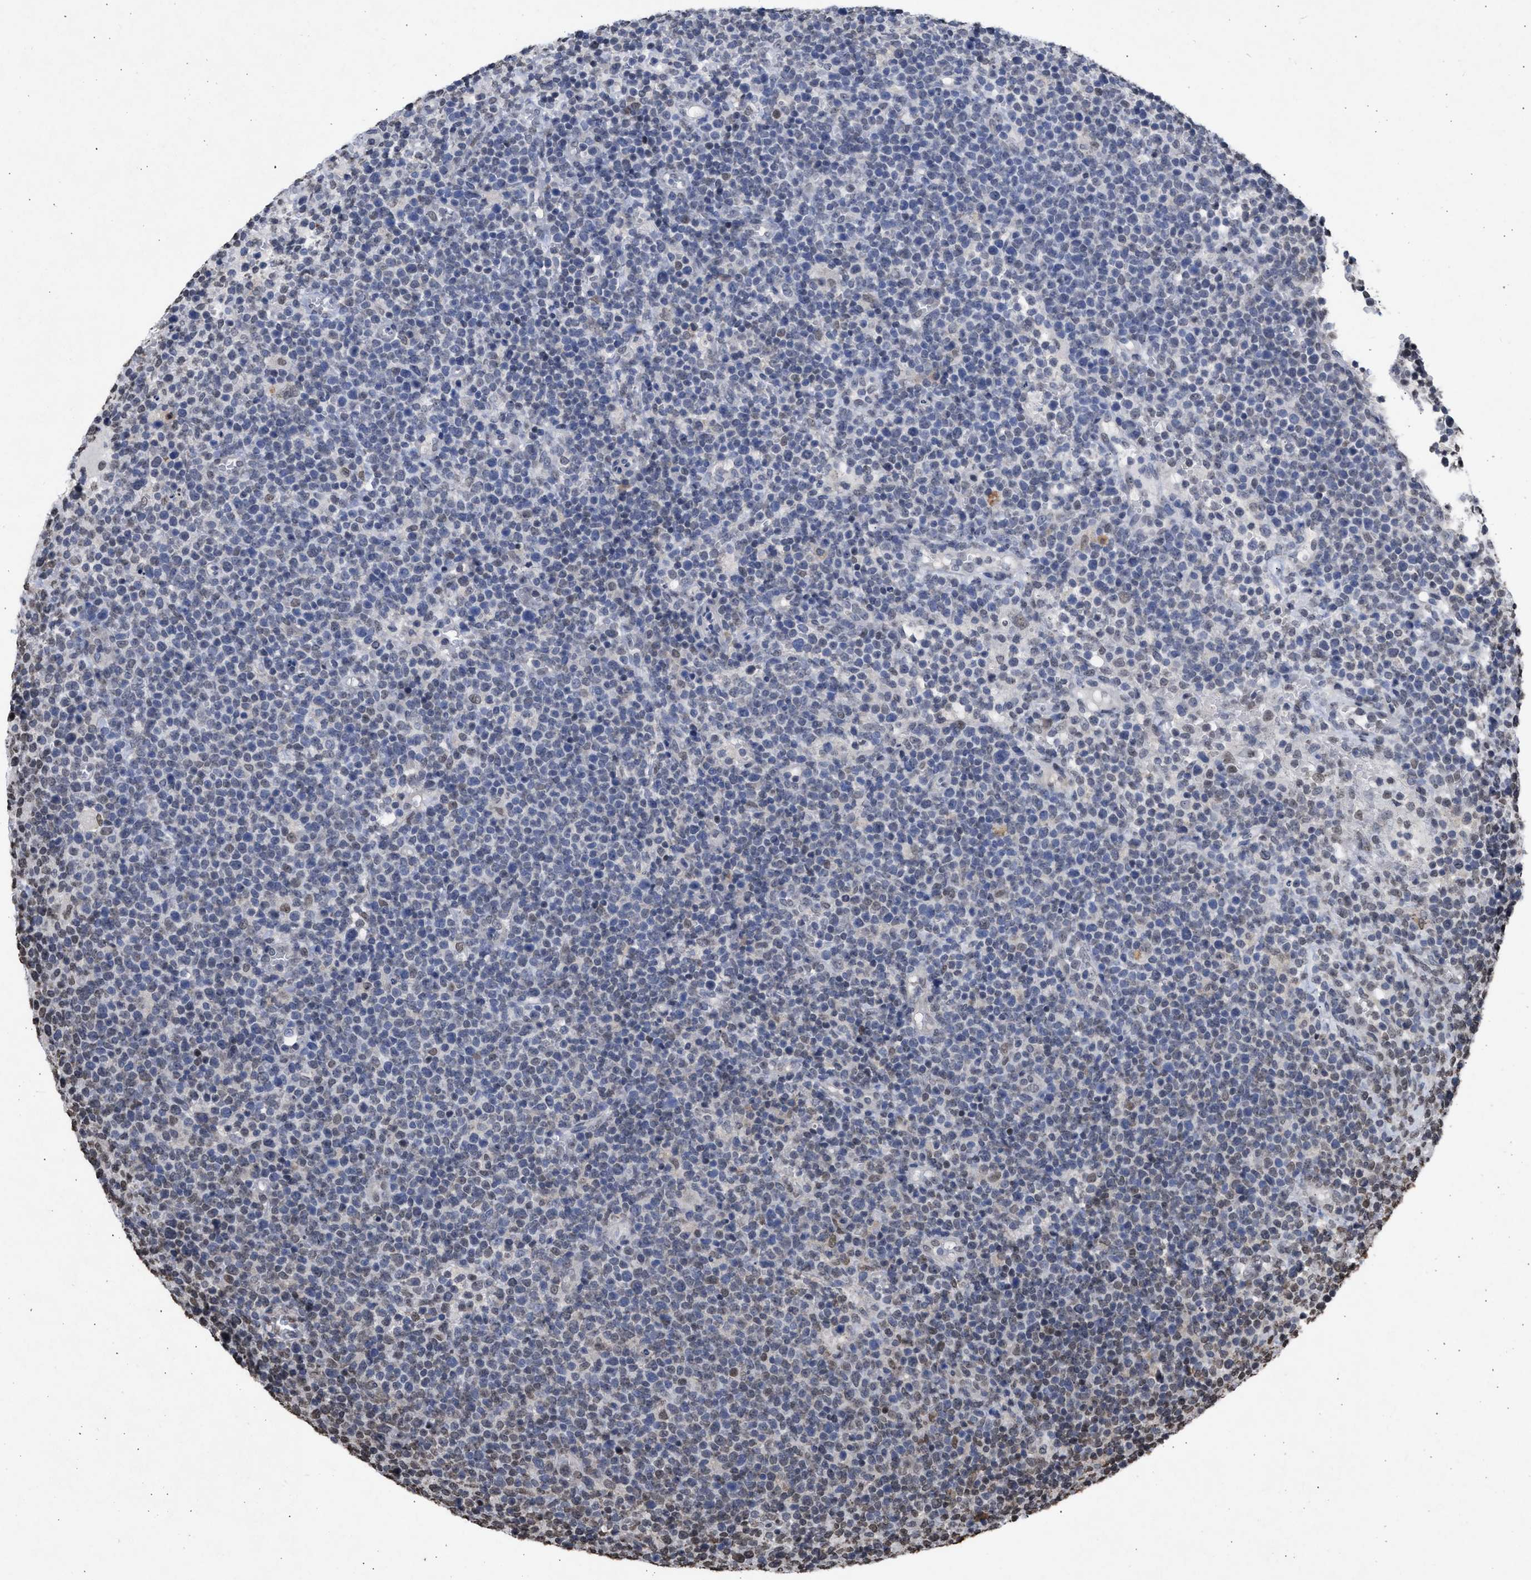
{"staining": {"intensity": "negative", "quantity": "none", "location": "none"}, "tissue": "lymphoma", "cell_type": "Tumor cells", "image_type": "cancer", "snomed": [{"axis": "morphology", "description": "Malignant lymphoma, non-Hodgkin's type, High grade"}, {"axis": "topography", "description": "Lymph node"}], "caption": "This is an immunohistochemistry (IHC) histopathology image of lymphoma. There is no staining in tumor cells.", "gene": "NUP35", "patient": {"sex": "male", "age": 61}}